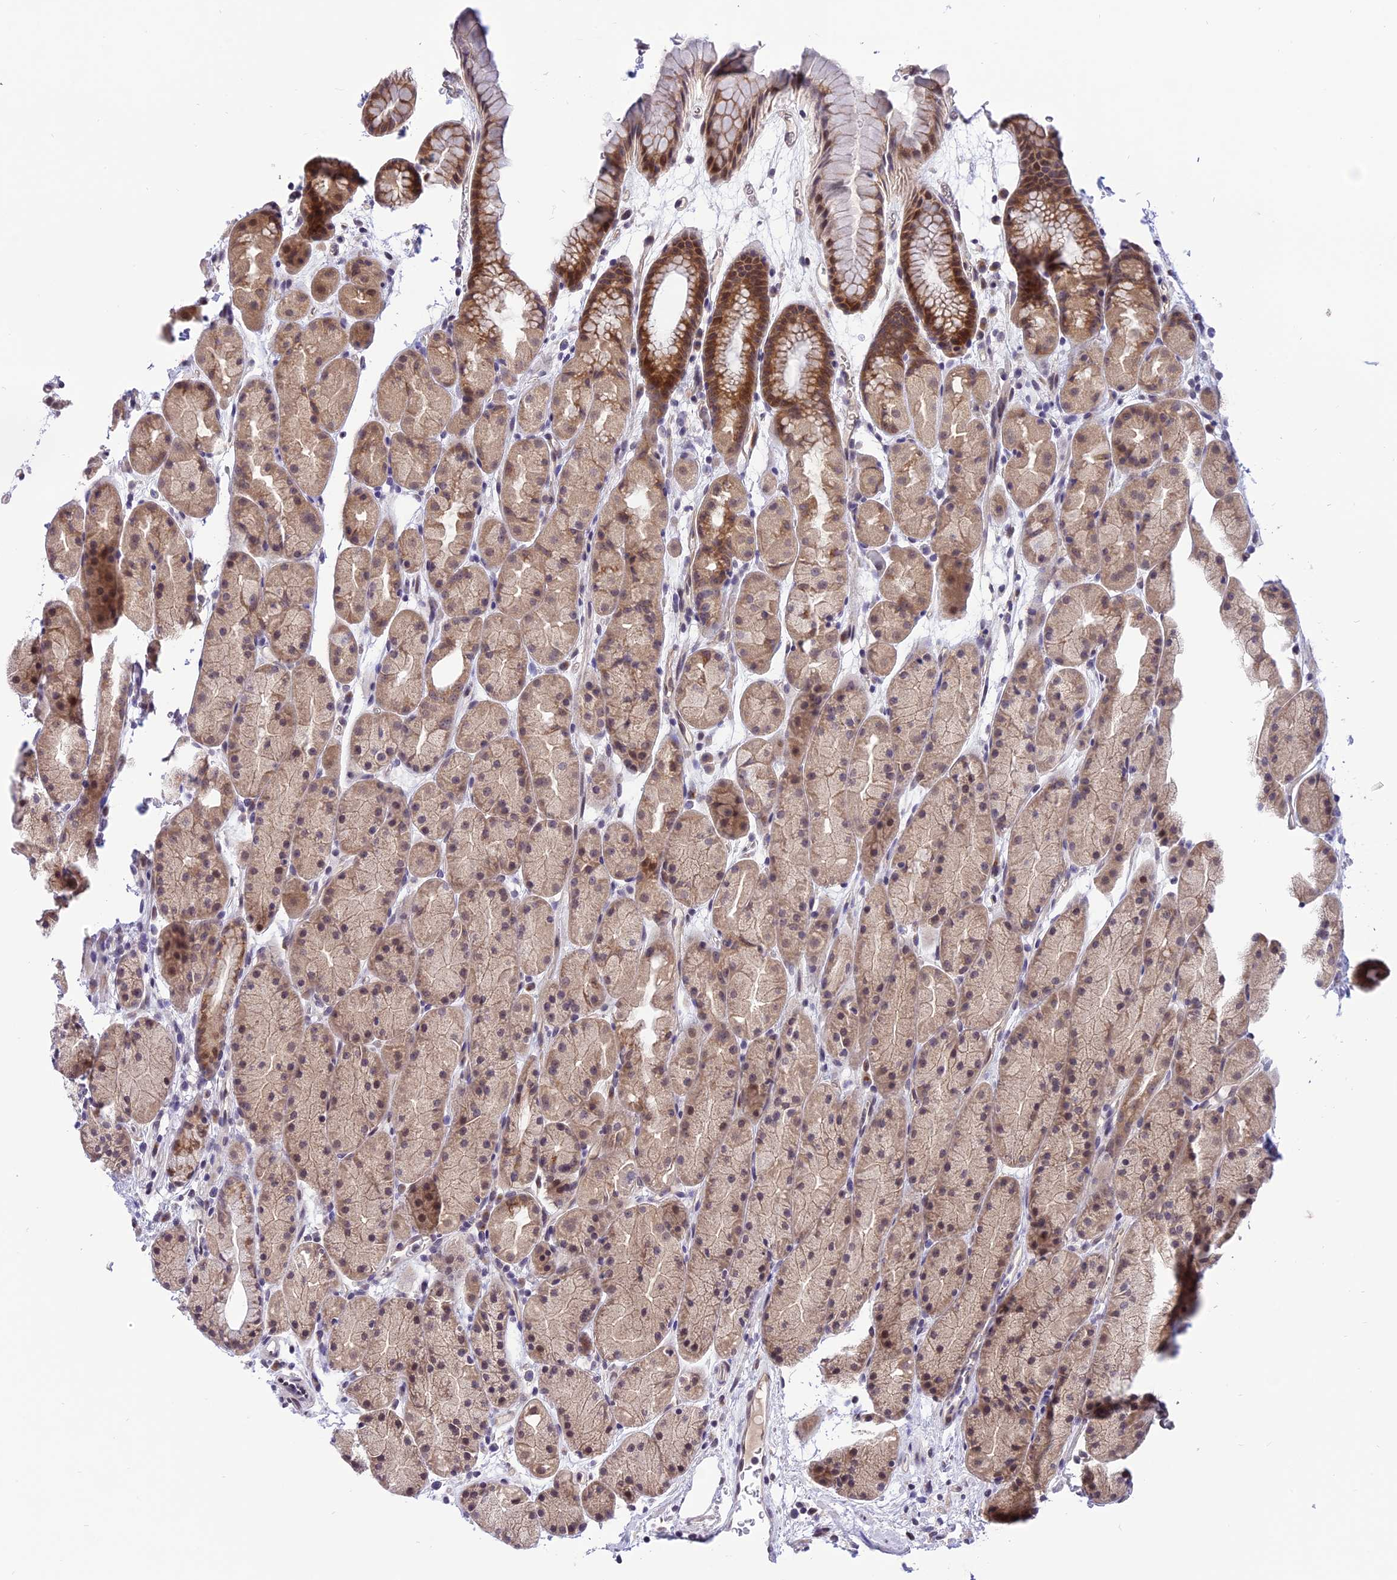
{"staining": {"intensity": "moderate", "quantity": "25%-75%", "location": "cytoplasmic/membranous,nuclear"}, "tissue": "stomach", "cell_type": "Glandular cells", "image_type": "normal", "snomed": [{"axis": "morphology", "description": "Normal tissue, NOS"}, {"axis": "topography", "description": "Stomach, upper"}, {"axis": "topography", "description": "Stomach"}], "caption": "A medium amount of moderate cytoplasmic/membranous,nuclear staining is seen in approximately 25%-75% of glandular cells in unremarkable stomach. (DAB = brown stain, brightfield microscopy at high magnification).", "gene": "ZNF837", "patient": {"sex": "male", "age": 47}}